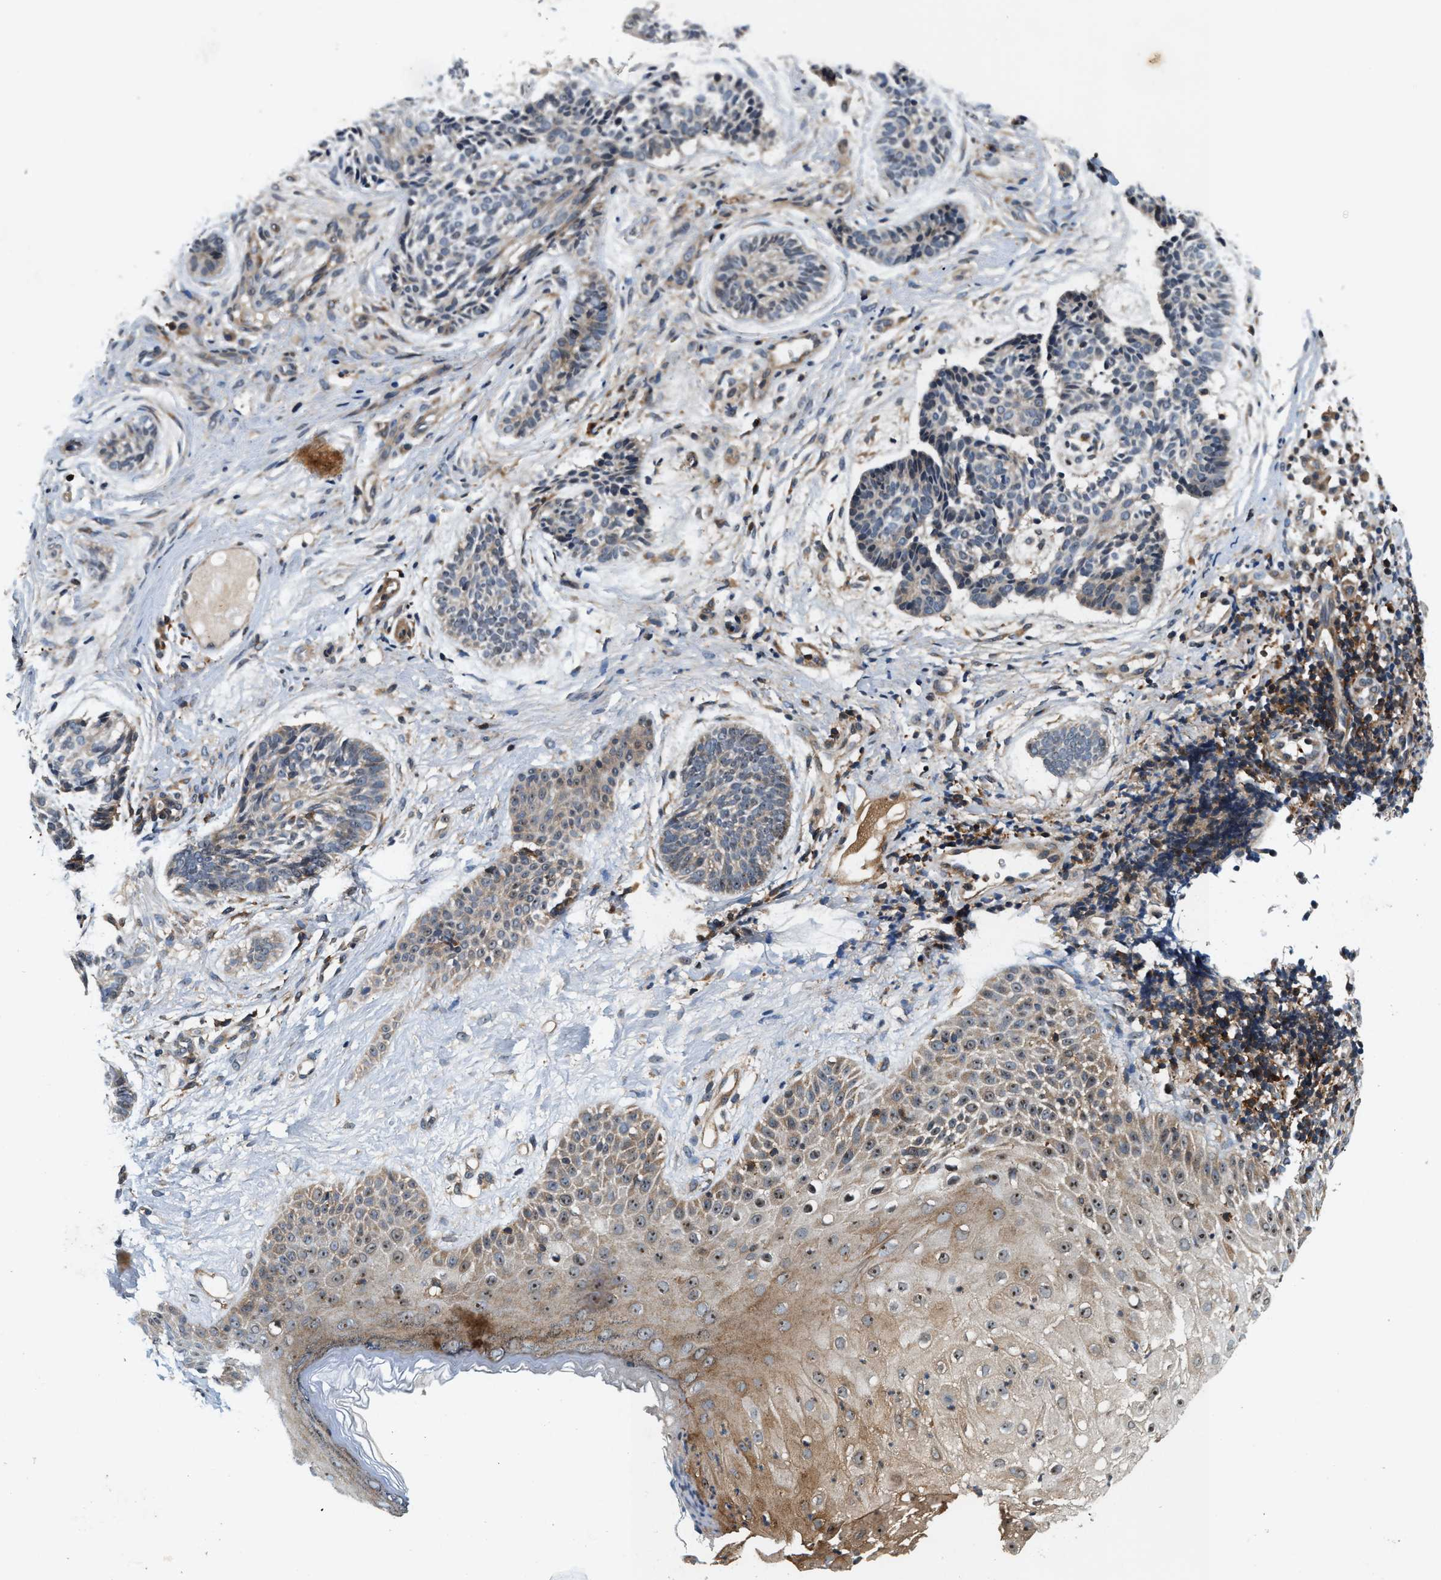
{"staining": {"intensity": "weak", "quantity": "25%-75%", "location": "cytoplasmic/membranous"}, "tissue": "skin cancer", "cell_type": "Tumor cells", "image_type": "cancer", "snomed": [{"axis": "morphology", "description": "Normal tissue, NOS"}, {"axis": "morphology", "description": "Basal cell carcinoma"}, {"axis": "topography", "description": "Skin"}], "caption": "Weak cytoplasmic/membranous protein staining is present in about 25%-75% of tumor cells in skin cancer (basal cell carcinoma).", "gene": "SAMD9", "patient": {"sex": "male", "age": 63}}